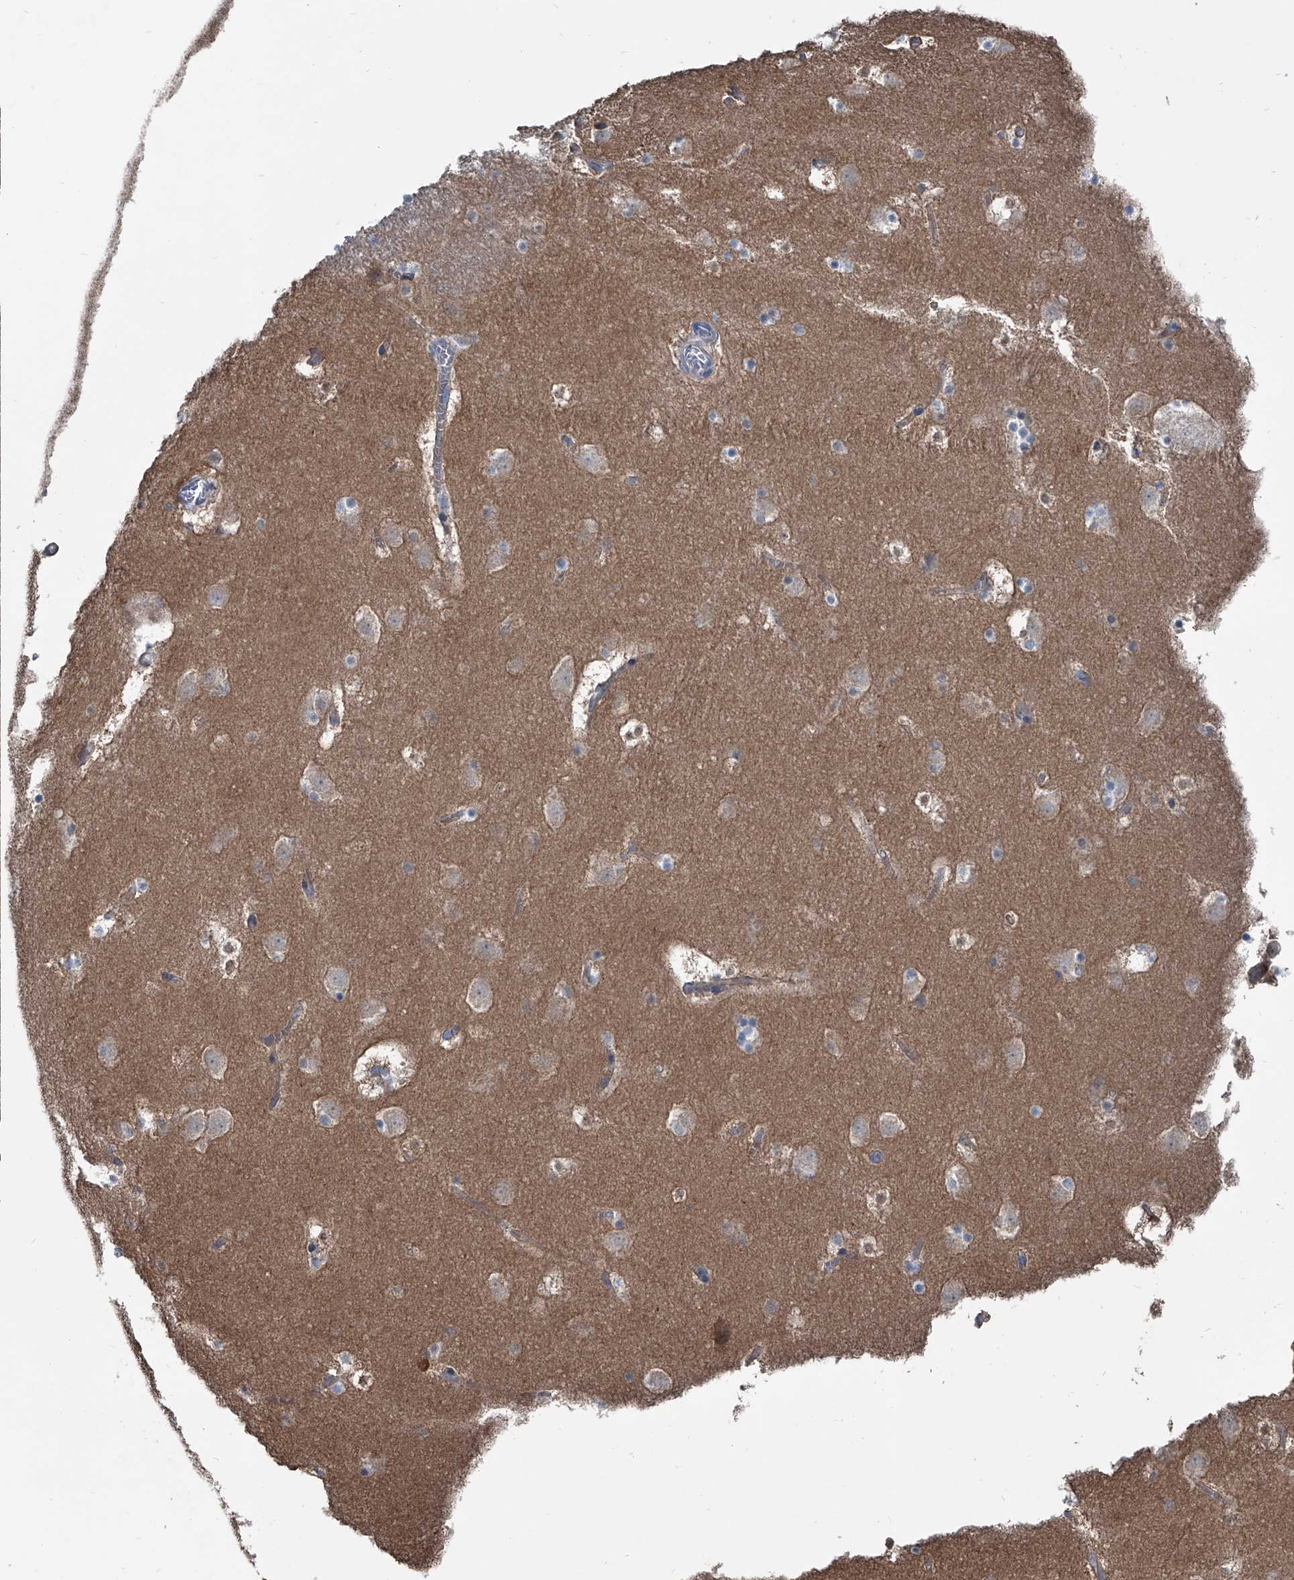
{"staining": {"intensity": "negative", "quantity": "none", "location": "none"}, "tissue": "caudate", "cell_type": "Glial cells", "image_type": "normal", "snomed": [{"axis": "morphology", "description": "Normal tissue, NOS"}, {"axis": "topography", "description": "Lateral ventricle wall"}], "caption": "Protein analysis of benign caudate displays no significant staining in glial cells.", "gene": "KIF13A", "patient": {"sex": "male", "age": 45}}